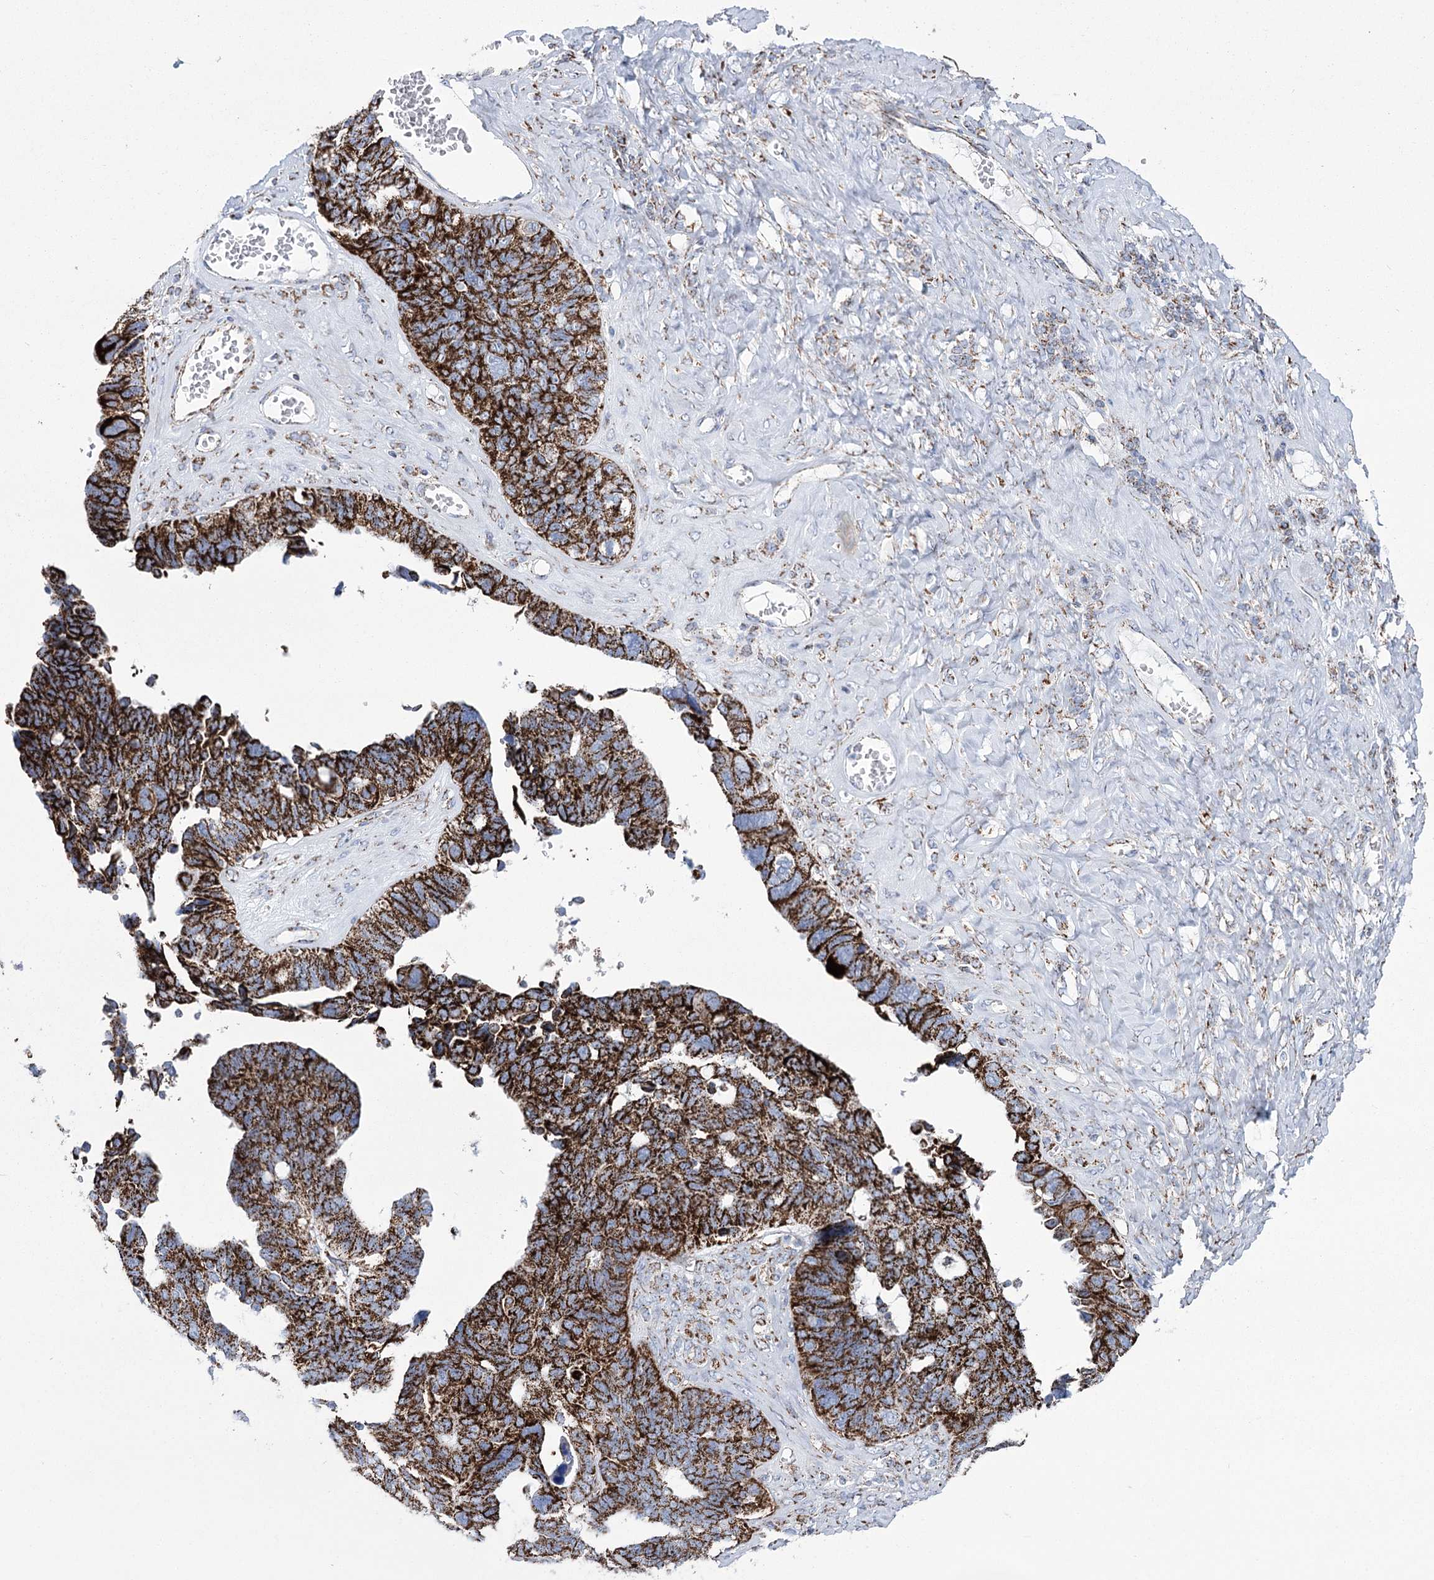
{"staining": {"intensity": "strong", "quantity": ">75%", "location": "cytoplasmic/membranous"}, "tissue": "ovarian cancer", "cell_type": "Tumor cells", "image_type": "cancer", "snomed": [{"axis": "morphology", "description": "Cystadenocarcinoma, serous, NOS"}, {"axis": "topography", "description": "Ovary"}], "caption": "Protein expression by IHC exhibits strong cytoplasmic/membranous positivity in about >75% of tumor cells in ovarian cancer (serous cystadenocarcinoma).", "gene": "PDHB", "patient": {"sex": "female", "age": 79}}